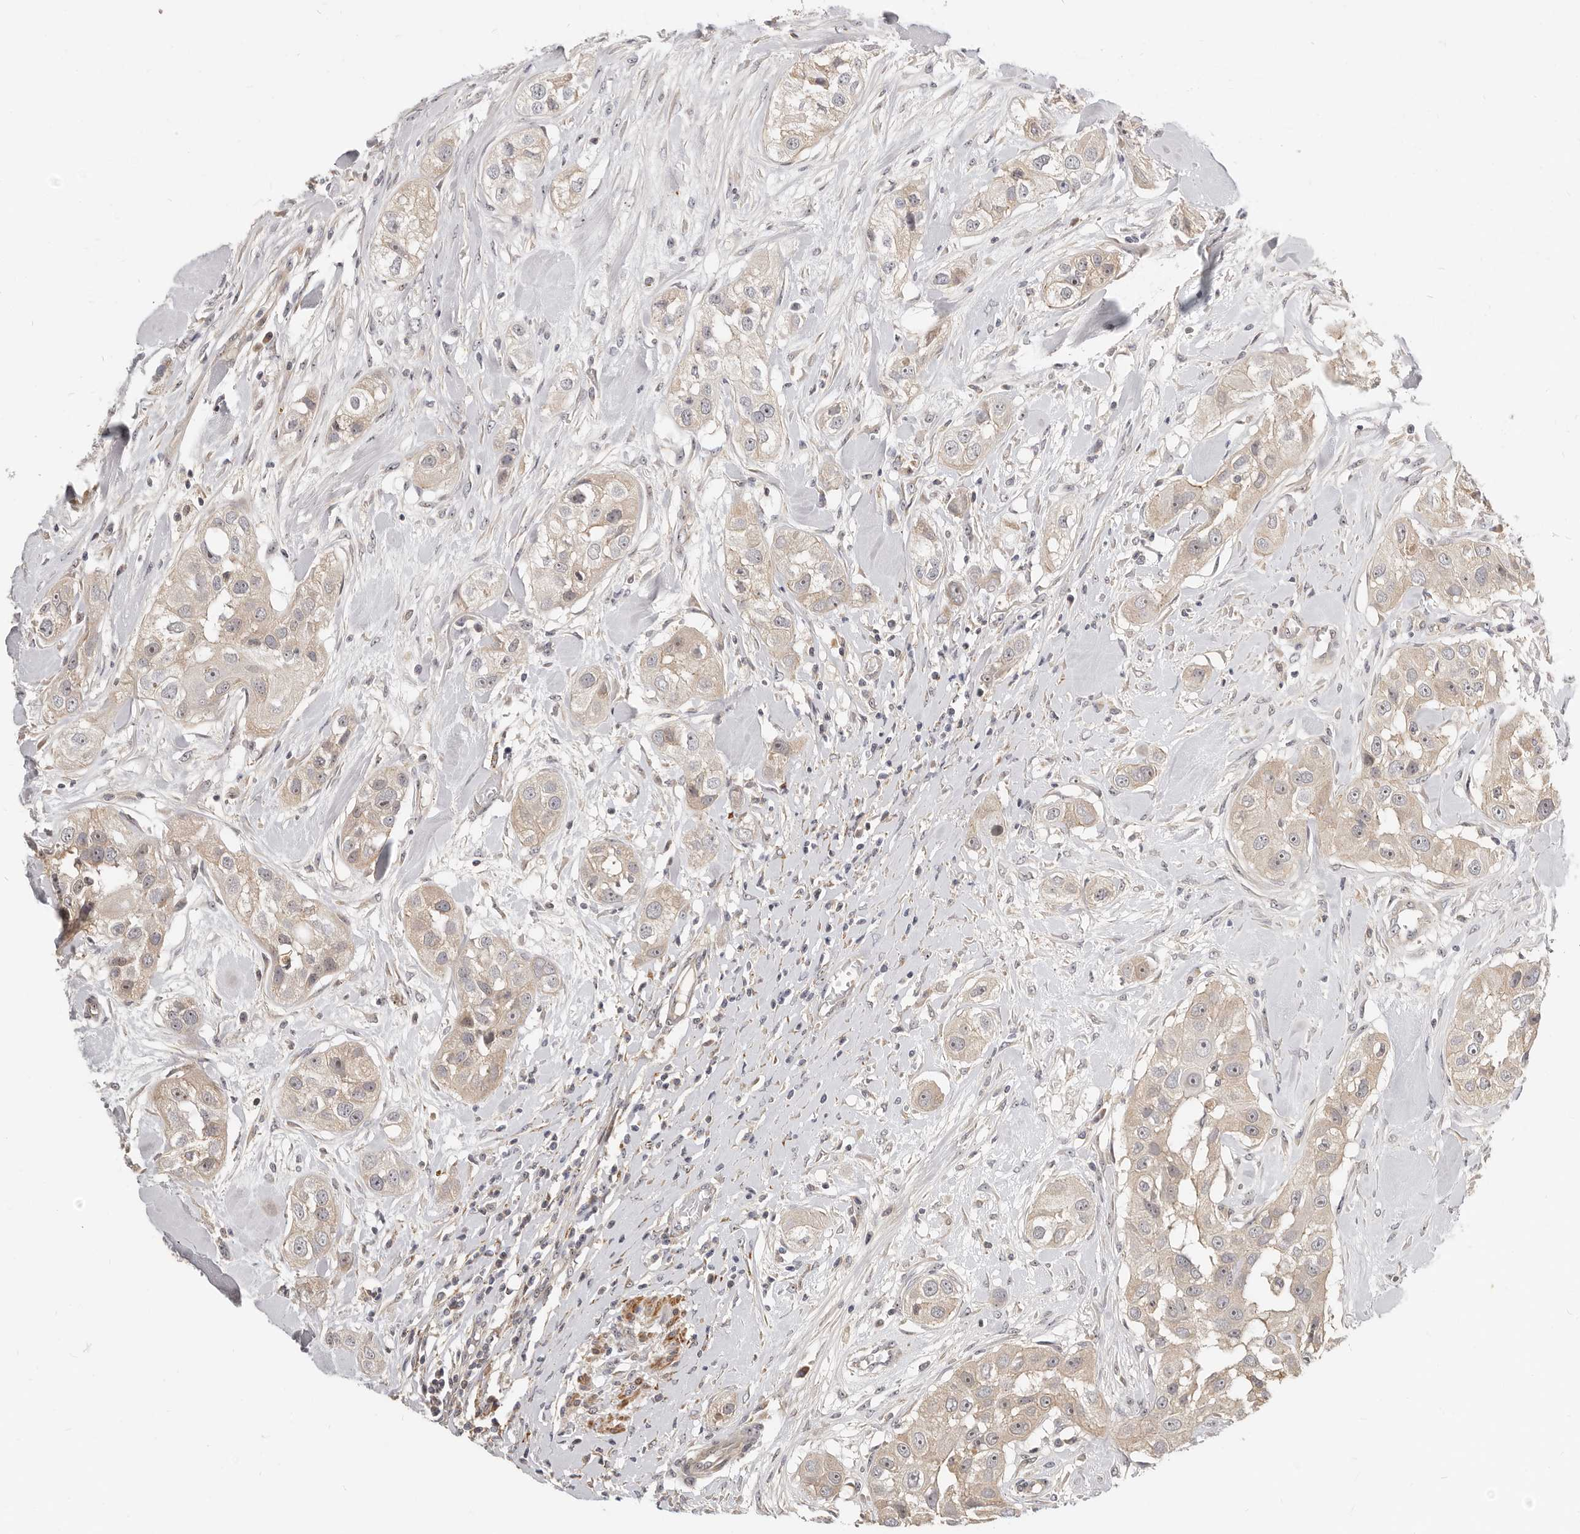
{"staining": {"intensity": "negative", "quantity": "none", "location": "none"}, "tissue": "head and neck cancer", "cell_type": "Tumor cells", "image_type": "cancer", "snomed": [{"axis": "morphology", "description": "Normal tissue, NOS"}, {"axis": "morphology", "description": "Squamous cell carcinoma, NOS"}, {"axis": "topography", "description": "Skeletal muscle"}, {"axis": "topography", "description": "Head-Neck"}], "caption": "The immunohistochemistry (IHC) histopathology image has no significant positivity in tumor cells of squamous cell carcinoma (head and neck) tissue.", "gene": "MICALL2", "patient": {"sex": "male", "age": 51}}